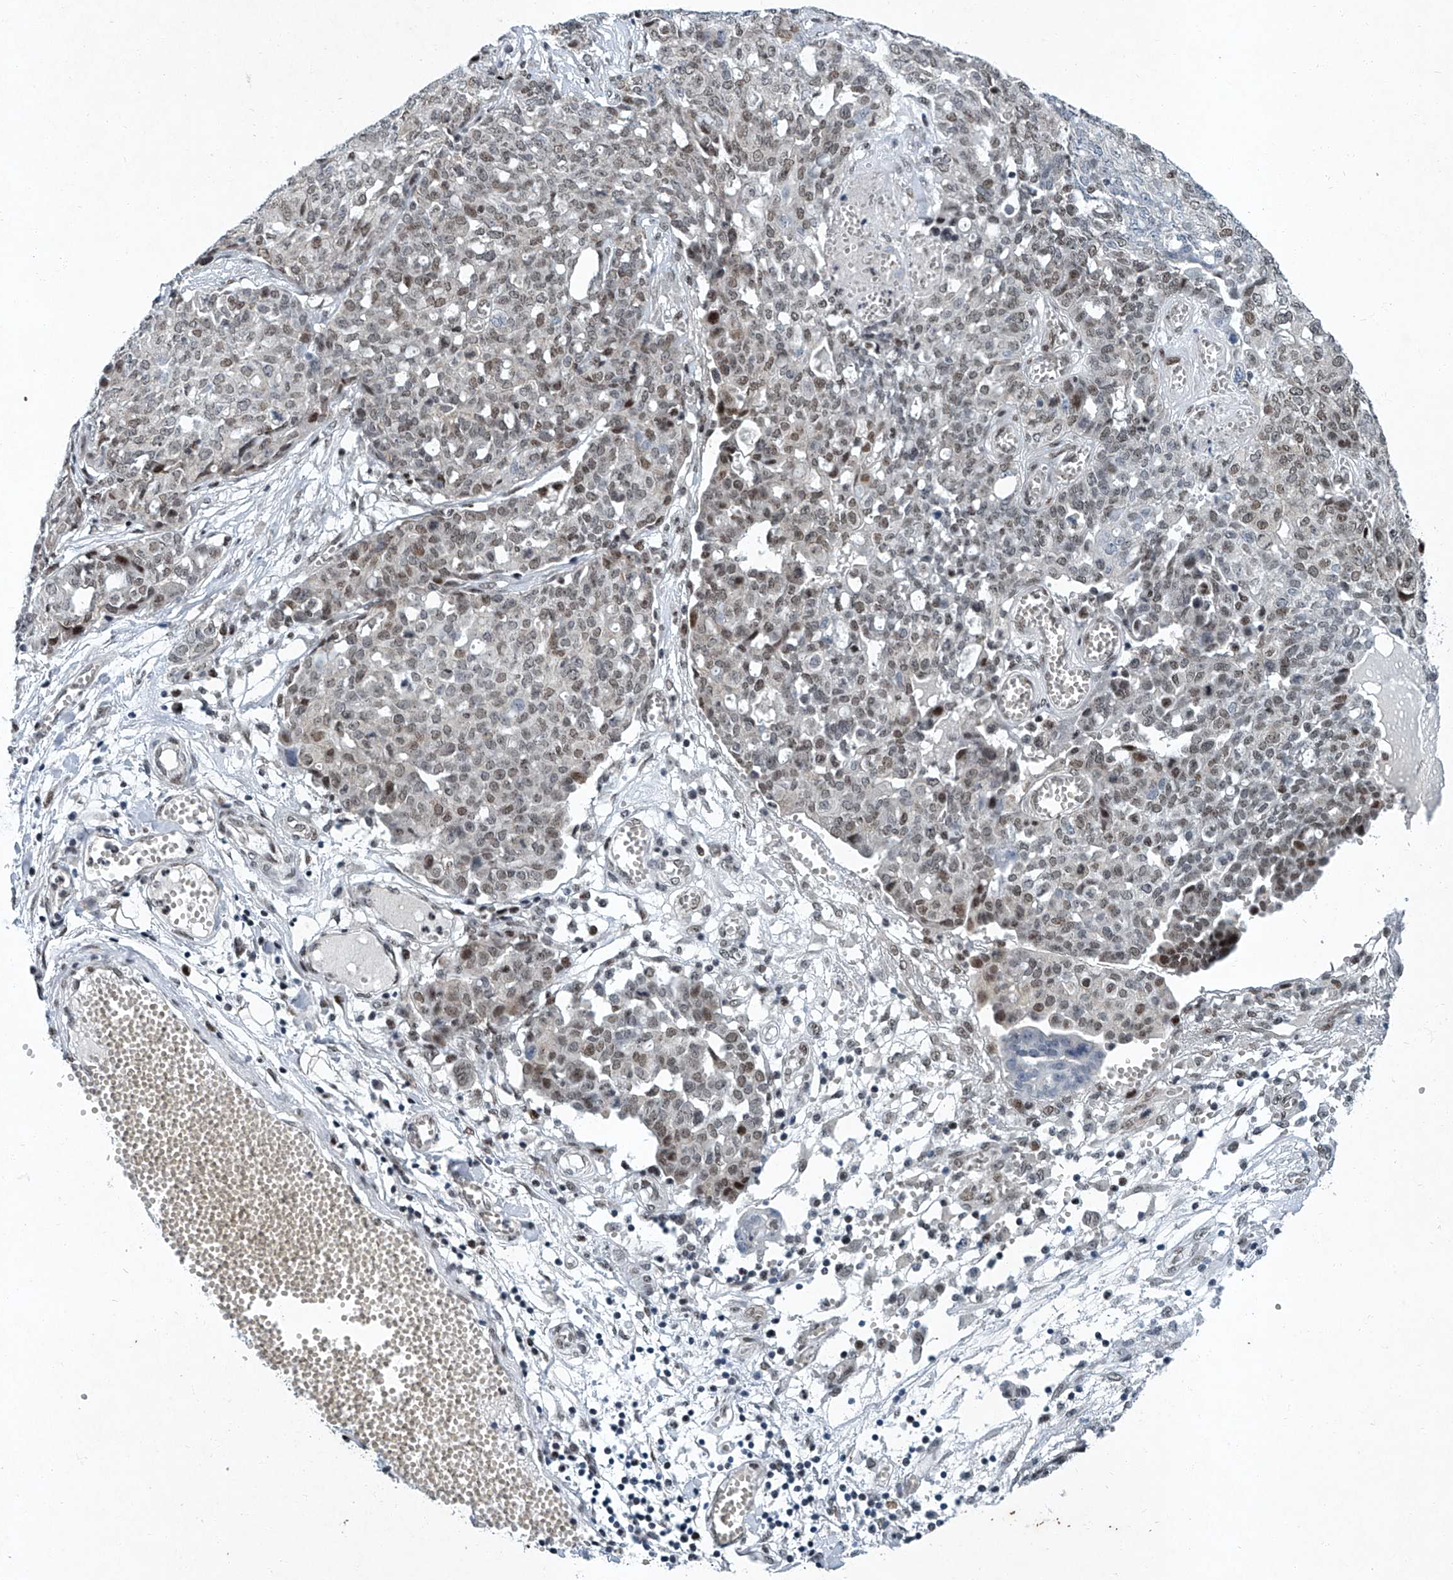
{"staining": {"intensity": "weak", "quantity": ">75%", "location": "nuclear"}, "tissue": "ovarian cancer", "cell_type": "Tumor cells", "image_type": "cancer", "snomed": [{"axis": "morphology", "description": "Cystadenocarcinoma, serous, NOS"}, {"axis": "topography", "description": "Soft tissue"}, {"axis": "topography", "description": "Ovary"}], "caption": "A brown stain shows weak nuclear staining of a protein in human ovarian cancer tumor cells.", "gene": "TFDP1", "patient": {"sex": "female", "age": 57}}